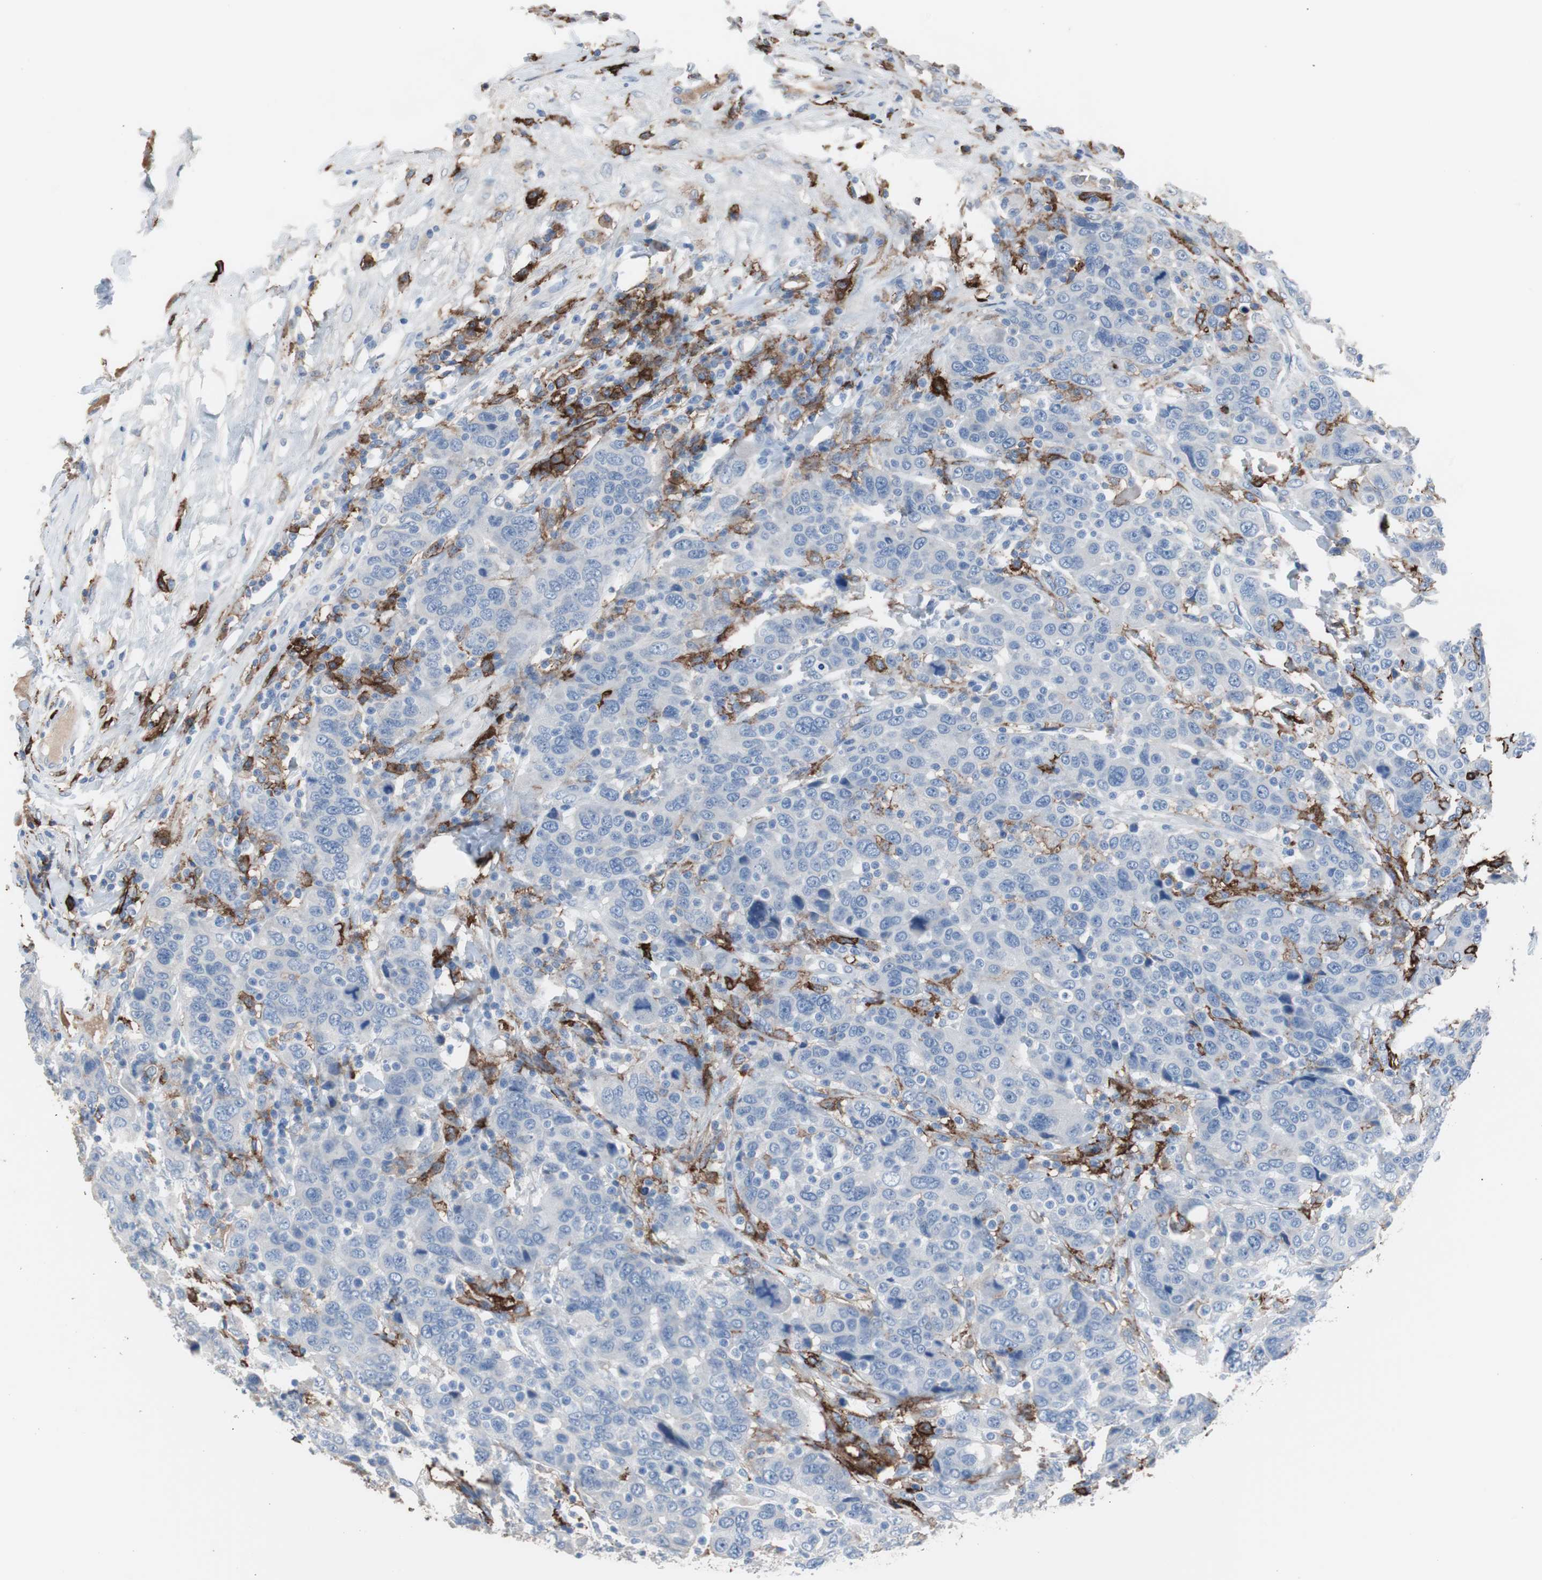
{"staining": {"intensity": "negative", "quantity": "none", "location": "none"}, "tissue": "breast cancer", "cell_type": "Tumor cells", "image_type": "cancer", "snomed": [{"axis": "morphology", "description": "Duct carcinoma"}, {"axis": "topography", "description": "Breast"}], "caption": "Tumor cells show no significant protein staining in breast cancer.", "gene": "FCGR2B", "patient": {"sex": "female", "age": 37}}